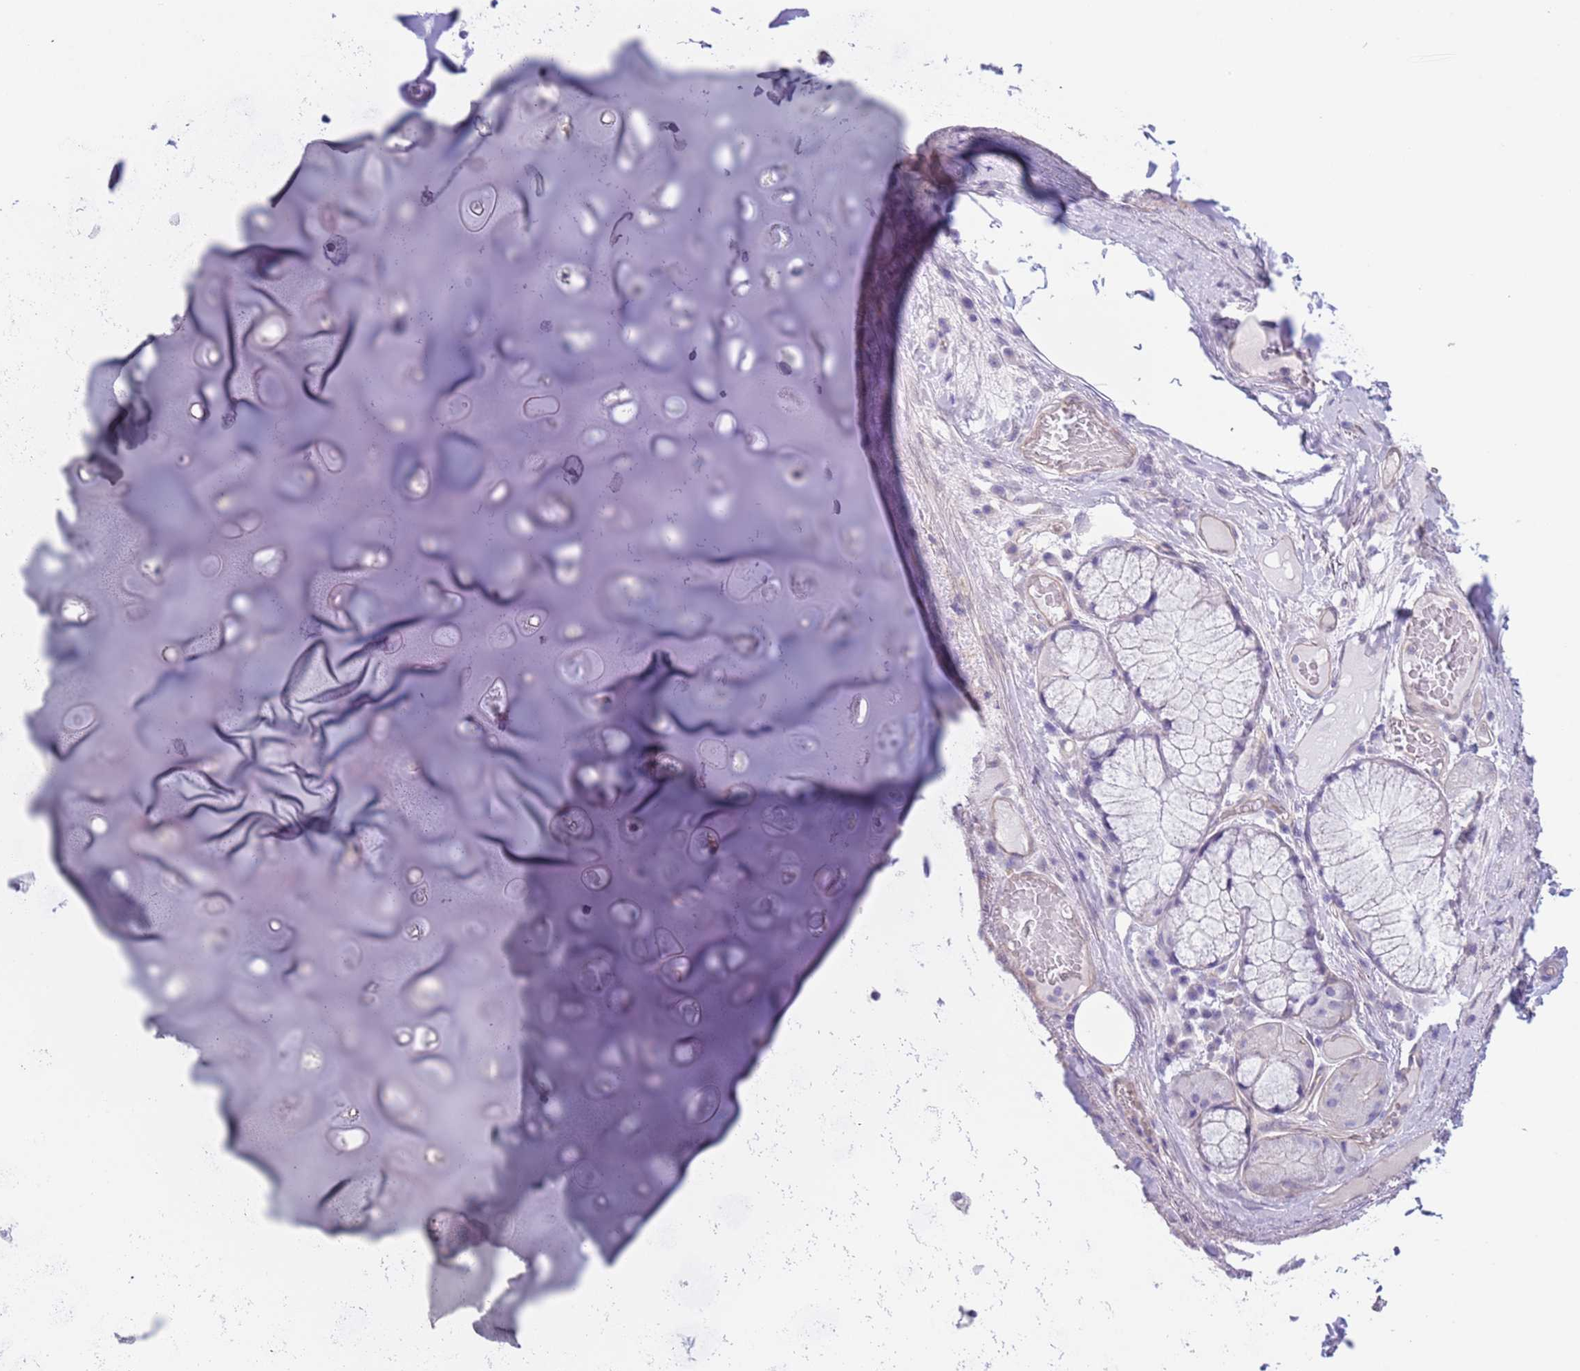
{"staining": {"intensity": "negative", "quantity": "none", "location": "none"}, "tissue": "adipose tissue", "cell_type": "Adipocytes", "image_type": "normal", "snomed": [{"axis": "morphology", "description": "Normal tissue, NOS"}, {"axis": "topography", "description": "Cartilage tissue"}, {"axis": "topography", "description": "Bronchus"}], "caption": "Immunohistochemistry (IHC) histopathology image of unremarkable human adipose tissue stained for a protein (brown), which shows no expression in adipocytes.", "gene": "RBP3", "patient": {"sex": "male", "age": 56}}